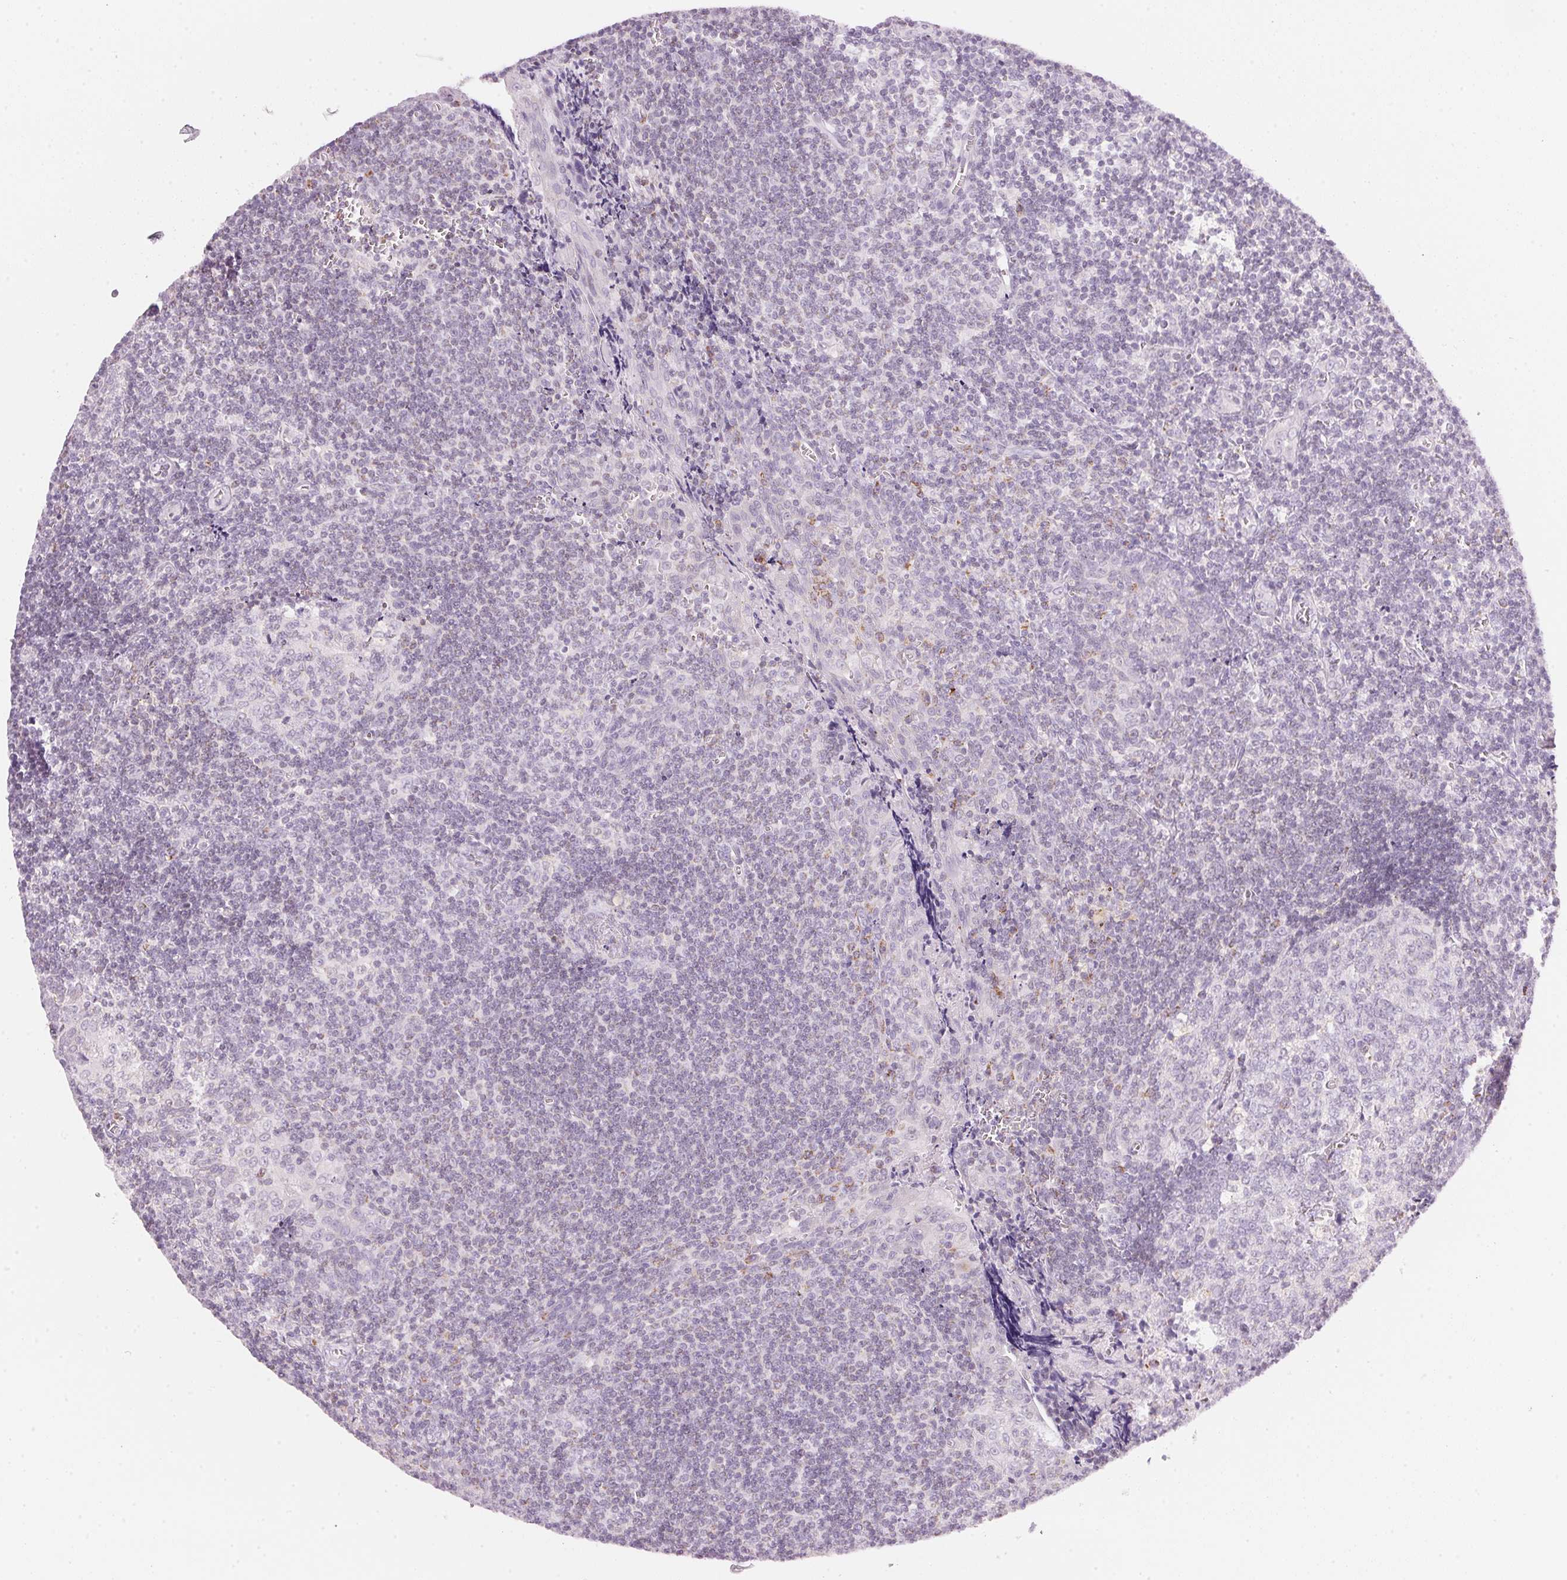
{"staining": {"intensity": "negative", "quantity": "none", "location": "none"}, "tissue": "tonsil", "cell_type": "Germinal center cells", "image_type": "normal", "snomed": [{"axis": "morphology", "description": "Normal tissue, NOS"}, {"axis": "morphology", "description": "Inflammation, NOS"}, {"axis": "topography", "description": "Tonsil"}], "caption": "Histopathology image shows no protein staining in germinal center cells of unremarkable tonsil. Nuclei are stained in blue.", "gene": "HOXB13", "patient": {"sex": "female", "age": 31}}